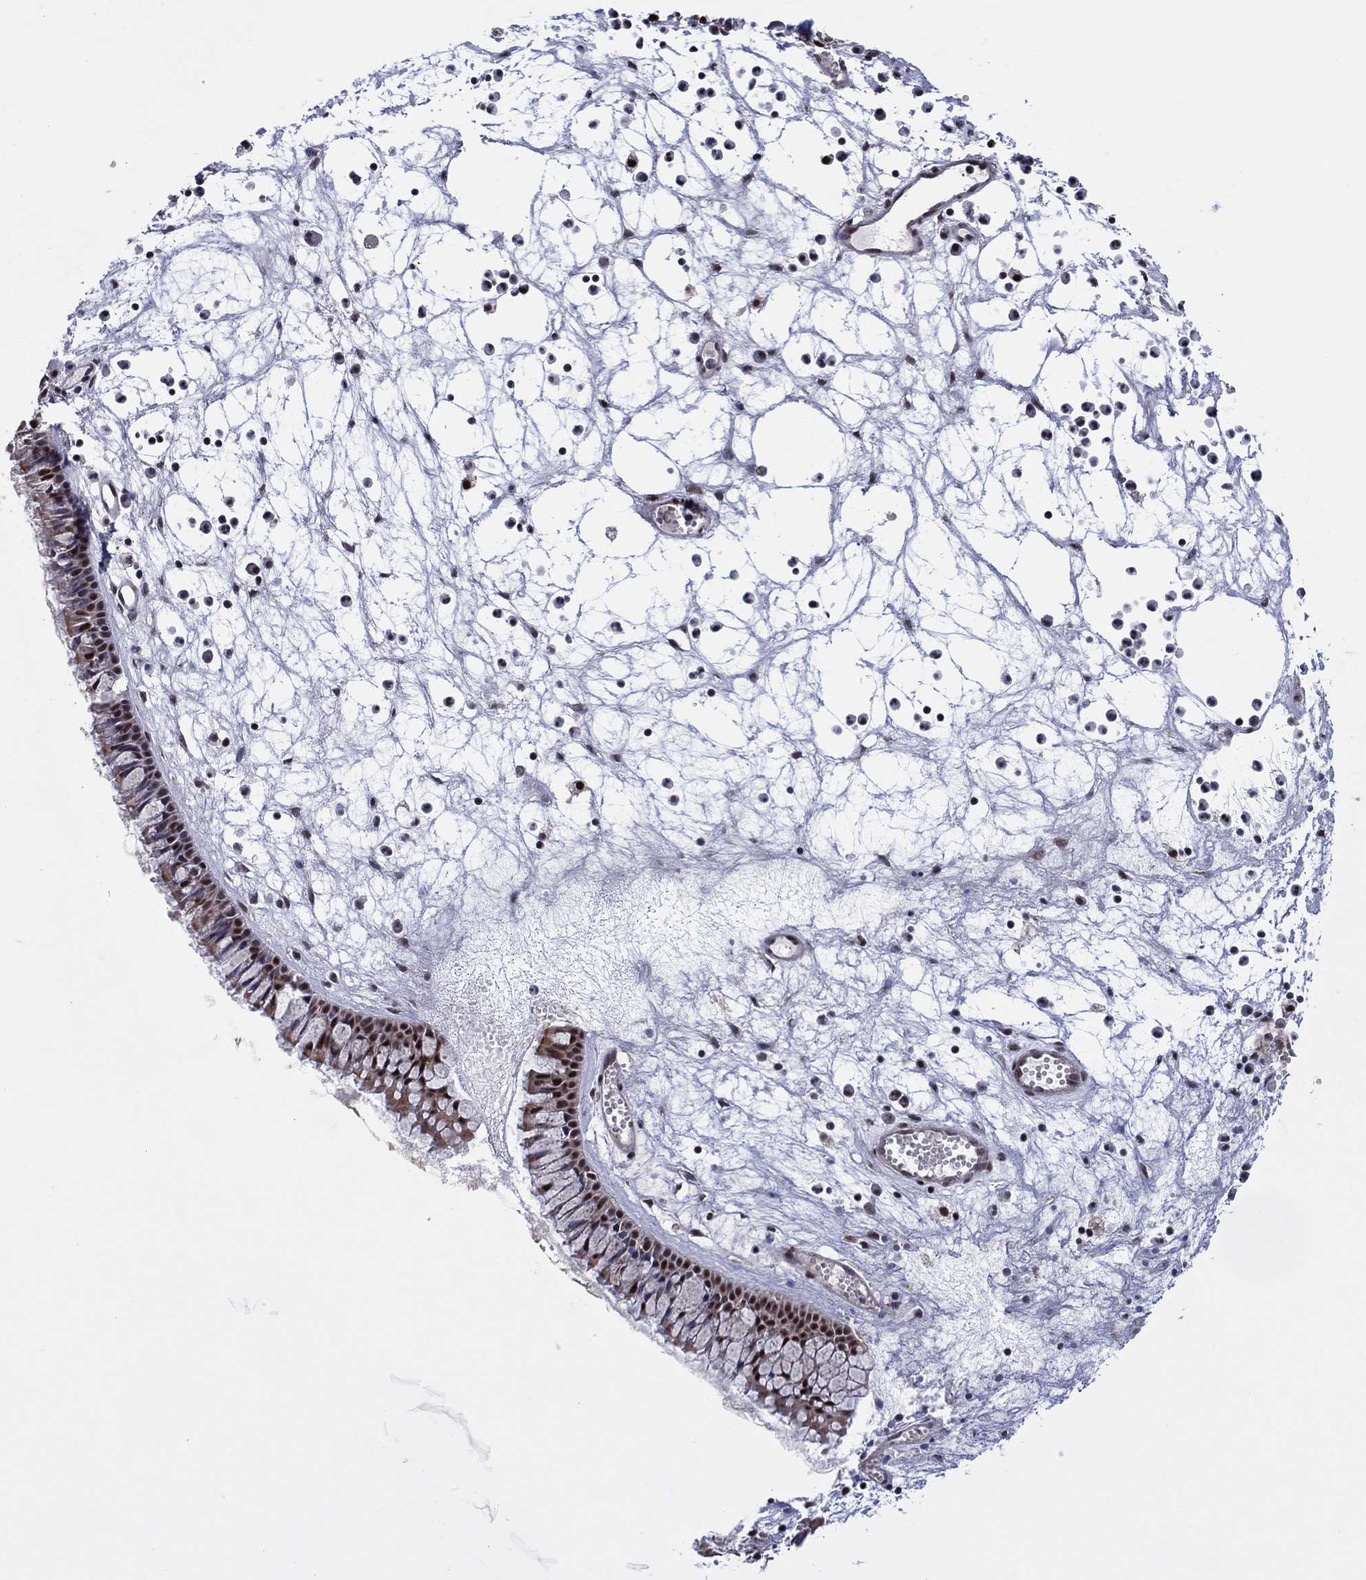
{"staining": {"intensity": "moderate", "quantity": "<25%", "location": "nuclear"}, "tissue": "nasopharynx", "cell_type": "Respiratory epithelial cells", "image_type": "normal", "snomed": [{"axis": "morphology", "description": "Normal tissue, NOS"}, {"axis": "topography", "description": "Nasopharynx"}], "caption": "Protein staining by IHC demonstrates moderate nuclear expression in about <25% of respiratory epithelial cells in benign nasopharynx.", "gene": "PIDD1", "patient": {"sex": "female", "age": 47}}